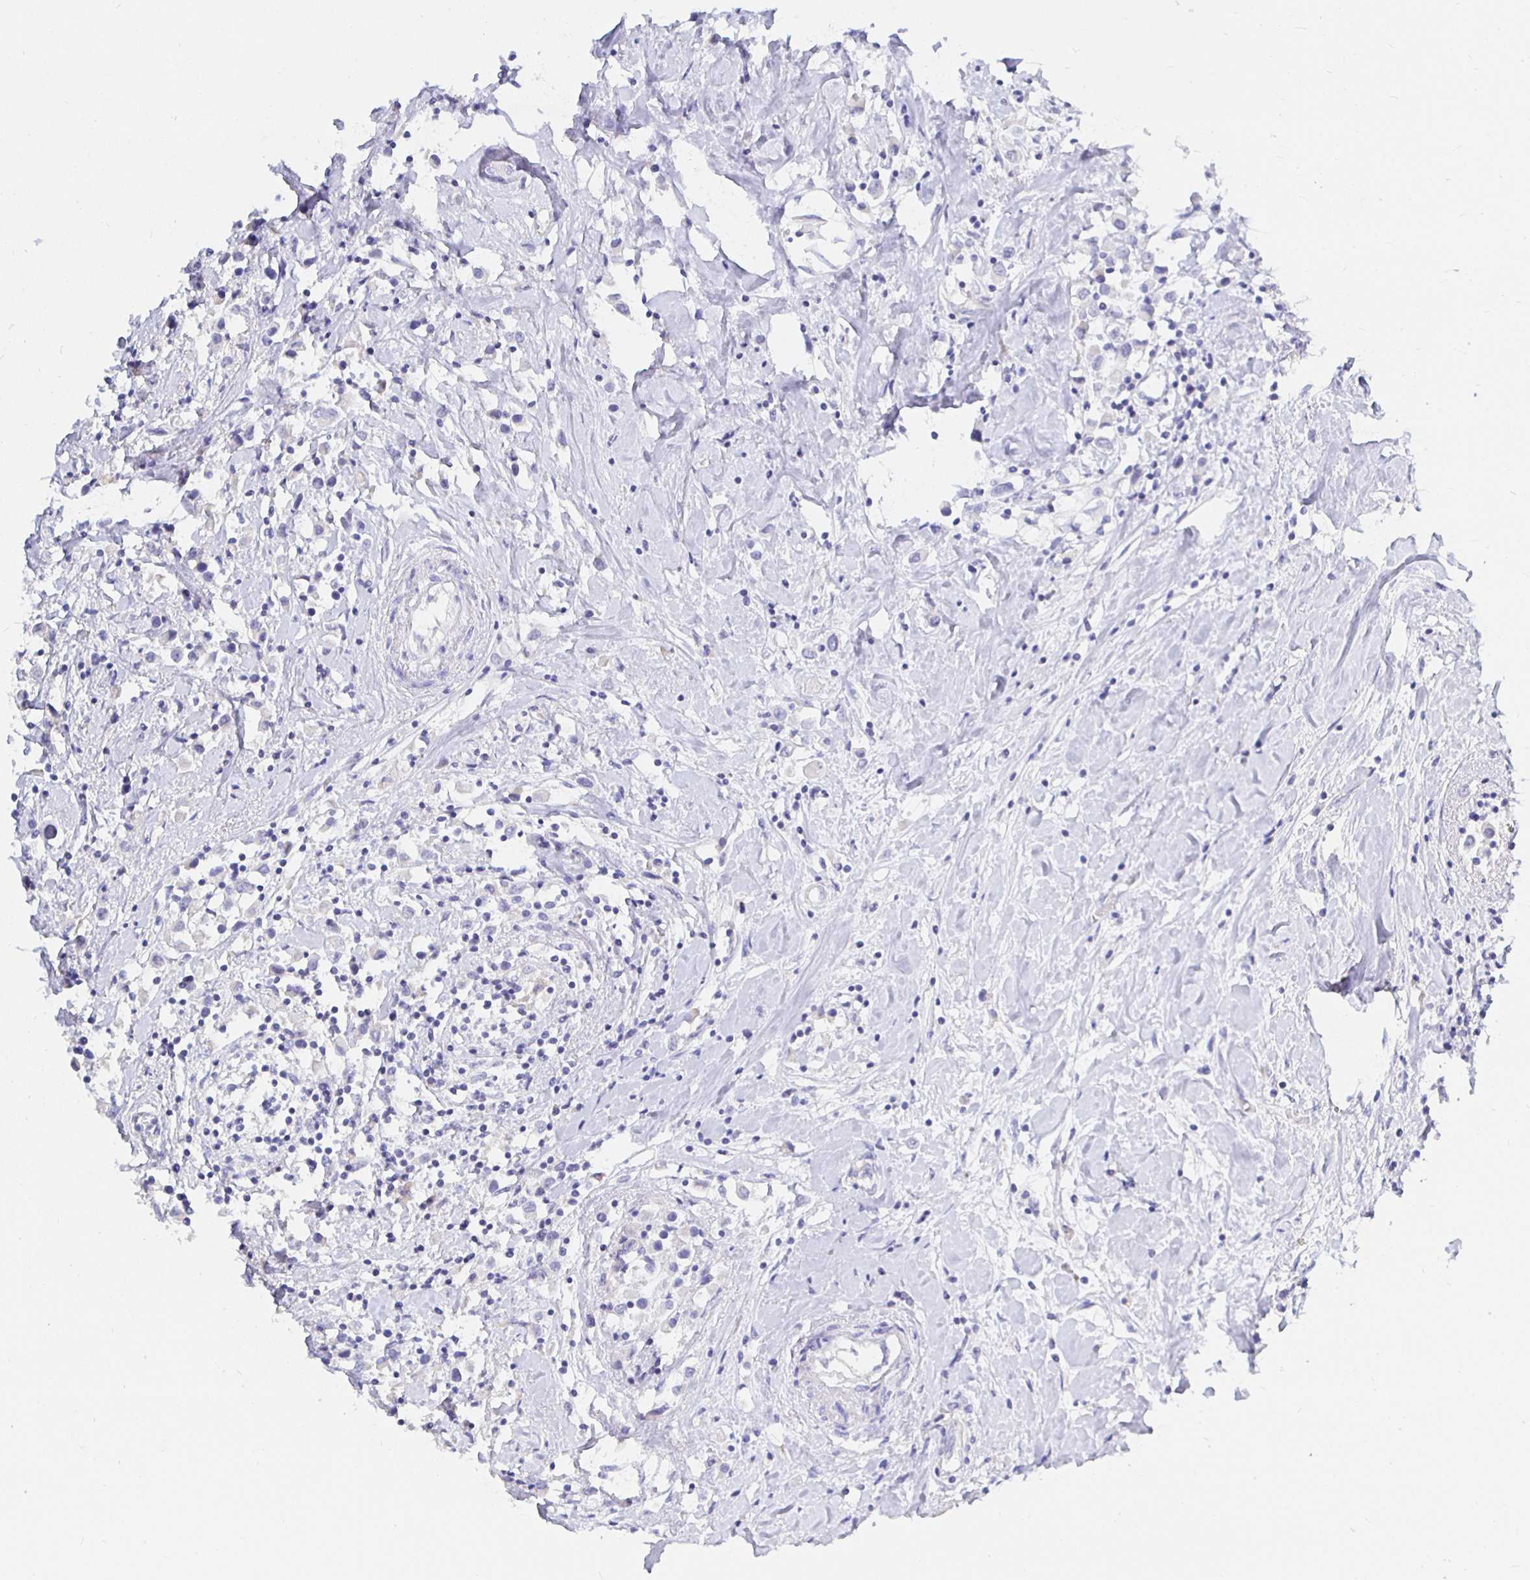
{"staining": {"intensity": "negative", "quantity": "none", "location": "none"}, "tissue": "breast cancer", "cell_type": "Tumor cells", "image_type": "cancer", "snomed": [{"axis": "morphology", "description": "Duct carcinoma"}, {"axis": "topography", "description": "Breast"}], "caption": "Human breast cancer stained for a protein using IHC reveals no positivity in tumor cells.", "gene": "UMOD", "patient": {"sex": "female", "age": 61}}